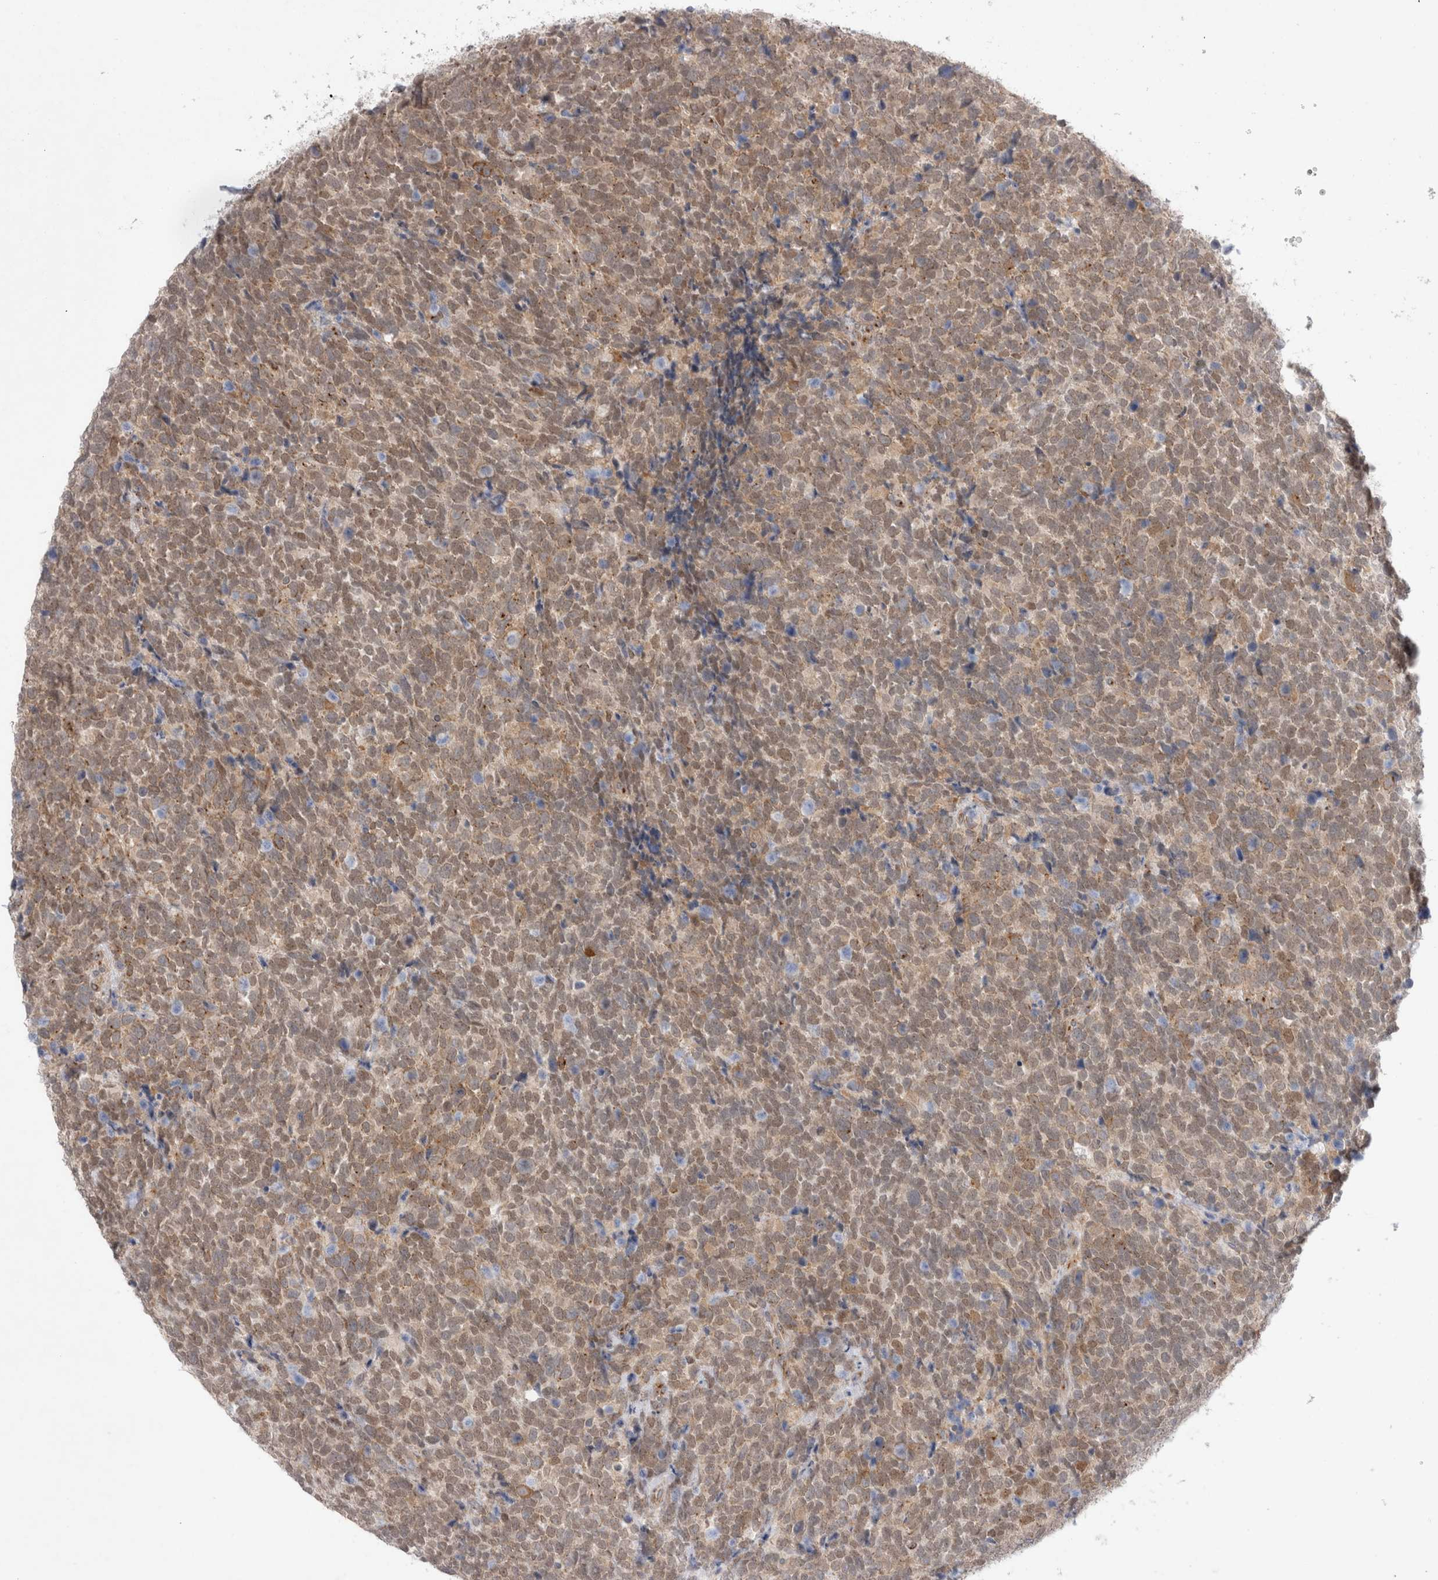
{"staining": {"intensity": "weak", "quantity": ">75%", "location": "cytoplasmic/membranous,nuclear"}, "tissue": "urothelial cancer", "cell_type": "Tumor cells", "image_type": "cancer", "snomed": [{"axis": "morphology", "description": "Urothelial carcinoma, High grade"}, {"axis": "topography", "description": "Urinary bladder"}], "caption": "Tumor cells demonstrate low levels of weak cytoplasmic/membranous and nuclear expression in about >75% of cells in human urothelial carcinoma (high-grade).", "gene": "BICD2", "patient": {"sex": "female", "age": 82}}